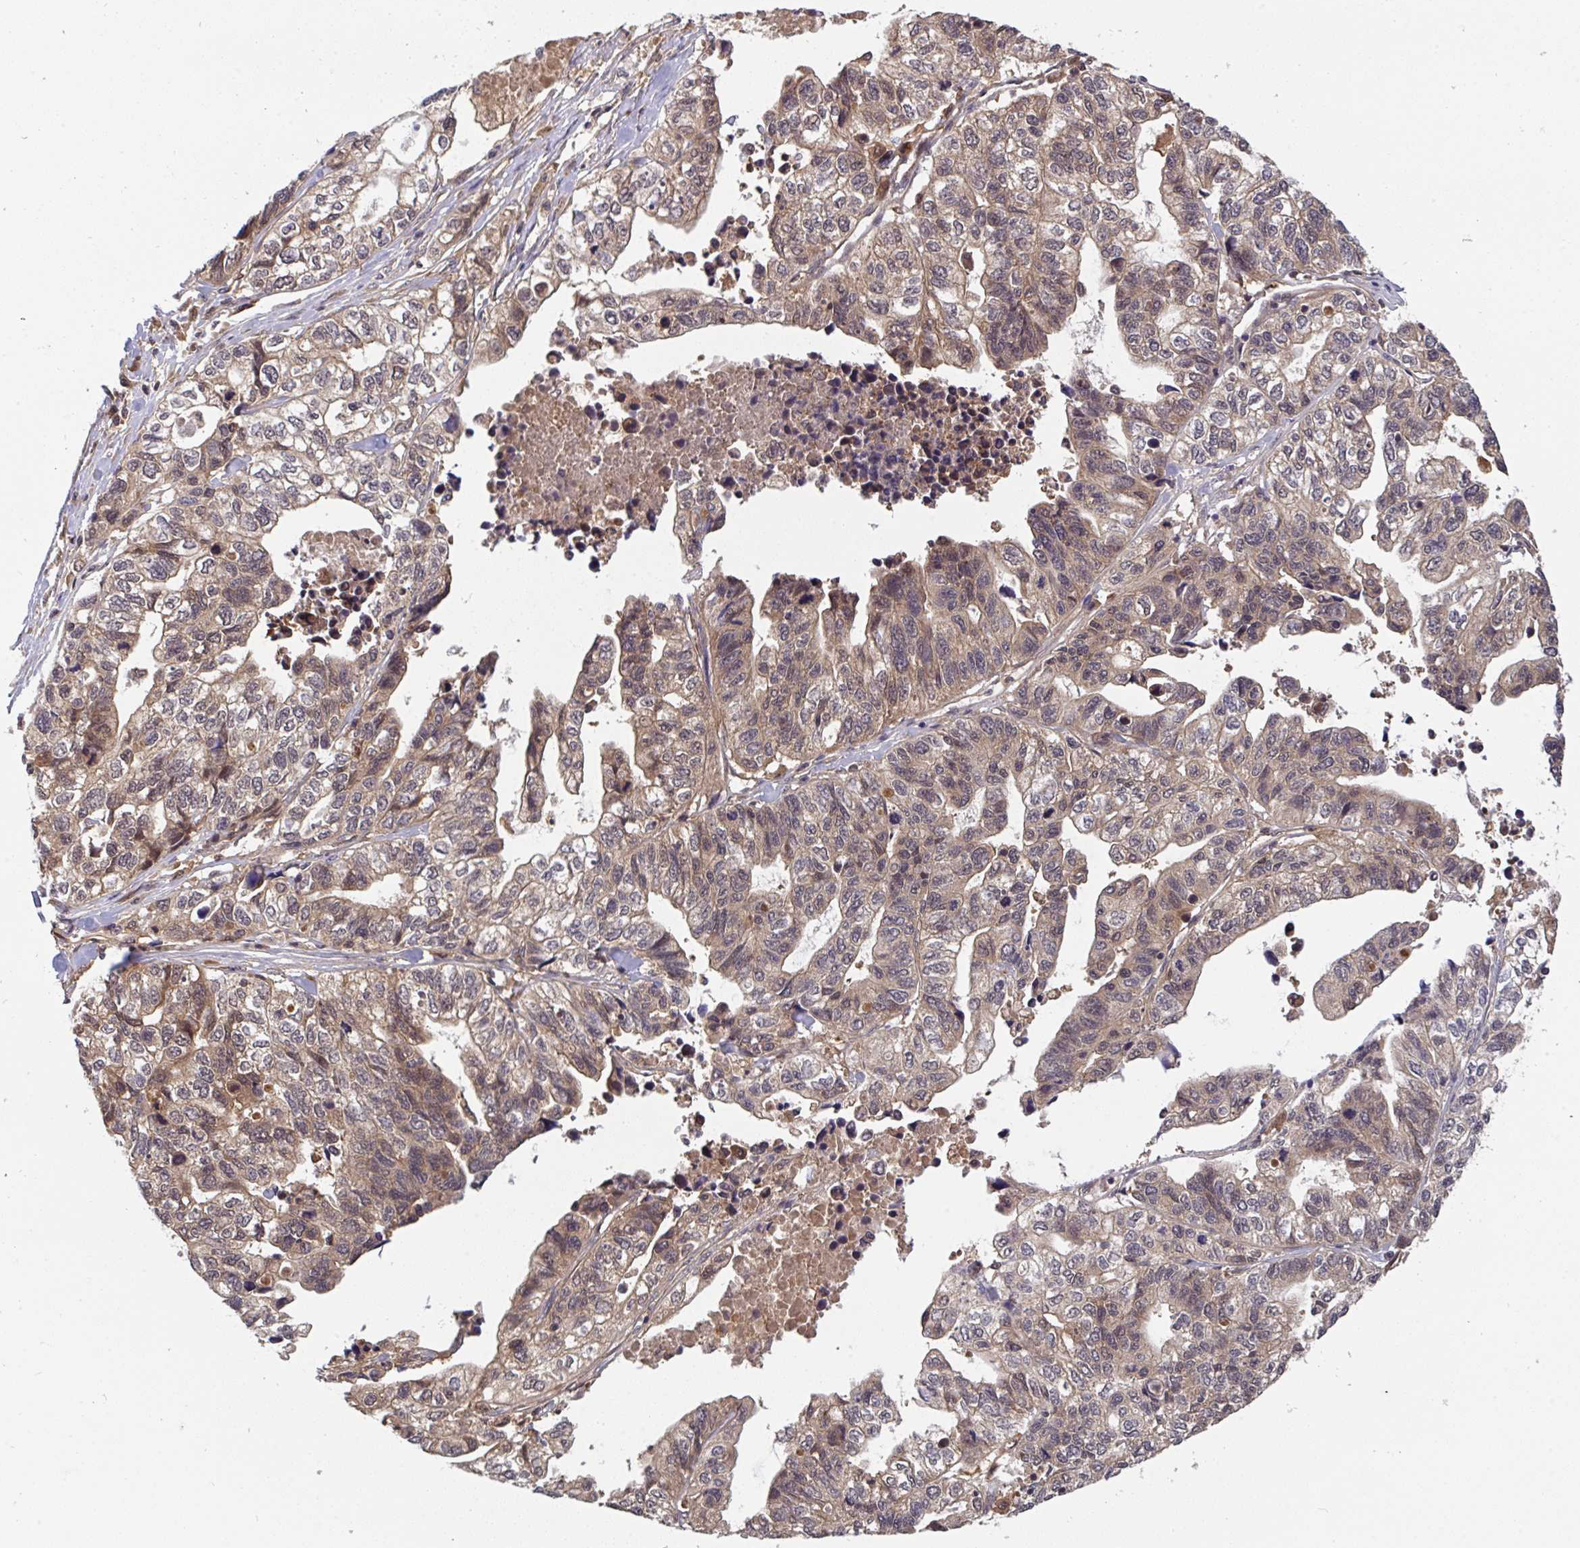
{"staining": {"intensity": "weak", "quantity": ">75%", "location": "cytoplasmic/membranous,nuclear"}, "tissue": "stomach cancer", "cell_type": "Tumor cells", "image_type": "cancer", "snomed": [{"axis": "morphology", "description": "Adenocarcinoma, NOS"}, {"axis": "topography", "description": "Stomach, upper"}], "caption": "Tumor cells reveal low levels of weak cytoplasmic/membranous and nuclear expression in about >75% of cells in human adenocarcinoma (stomach).", "gene": "TIGAR", "patient": {"sex": "female", "age": 67}}